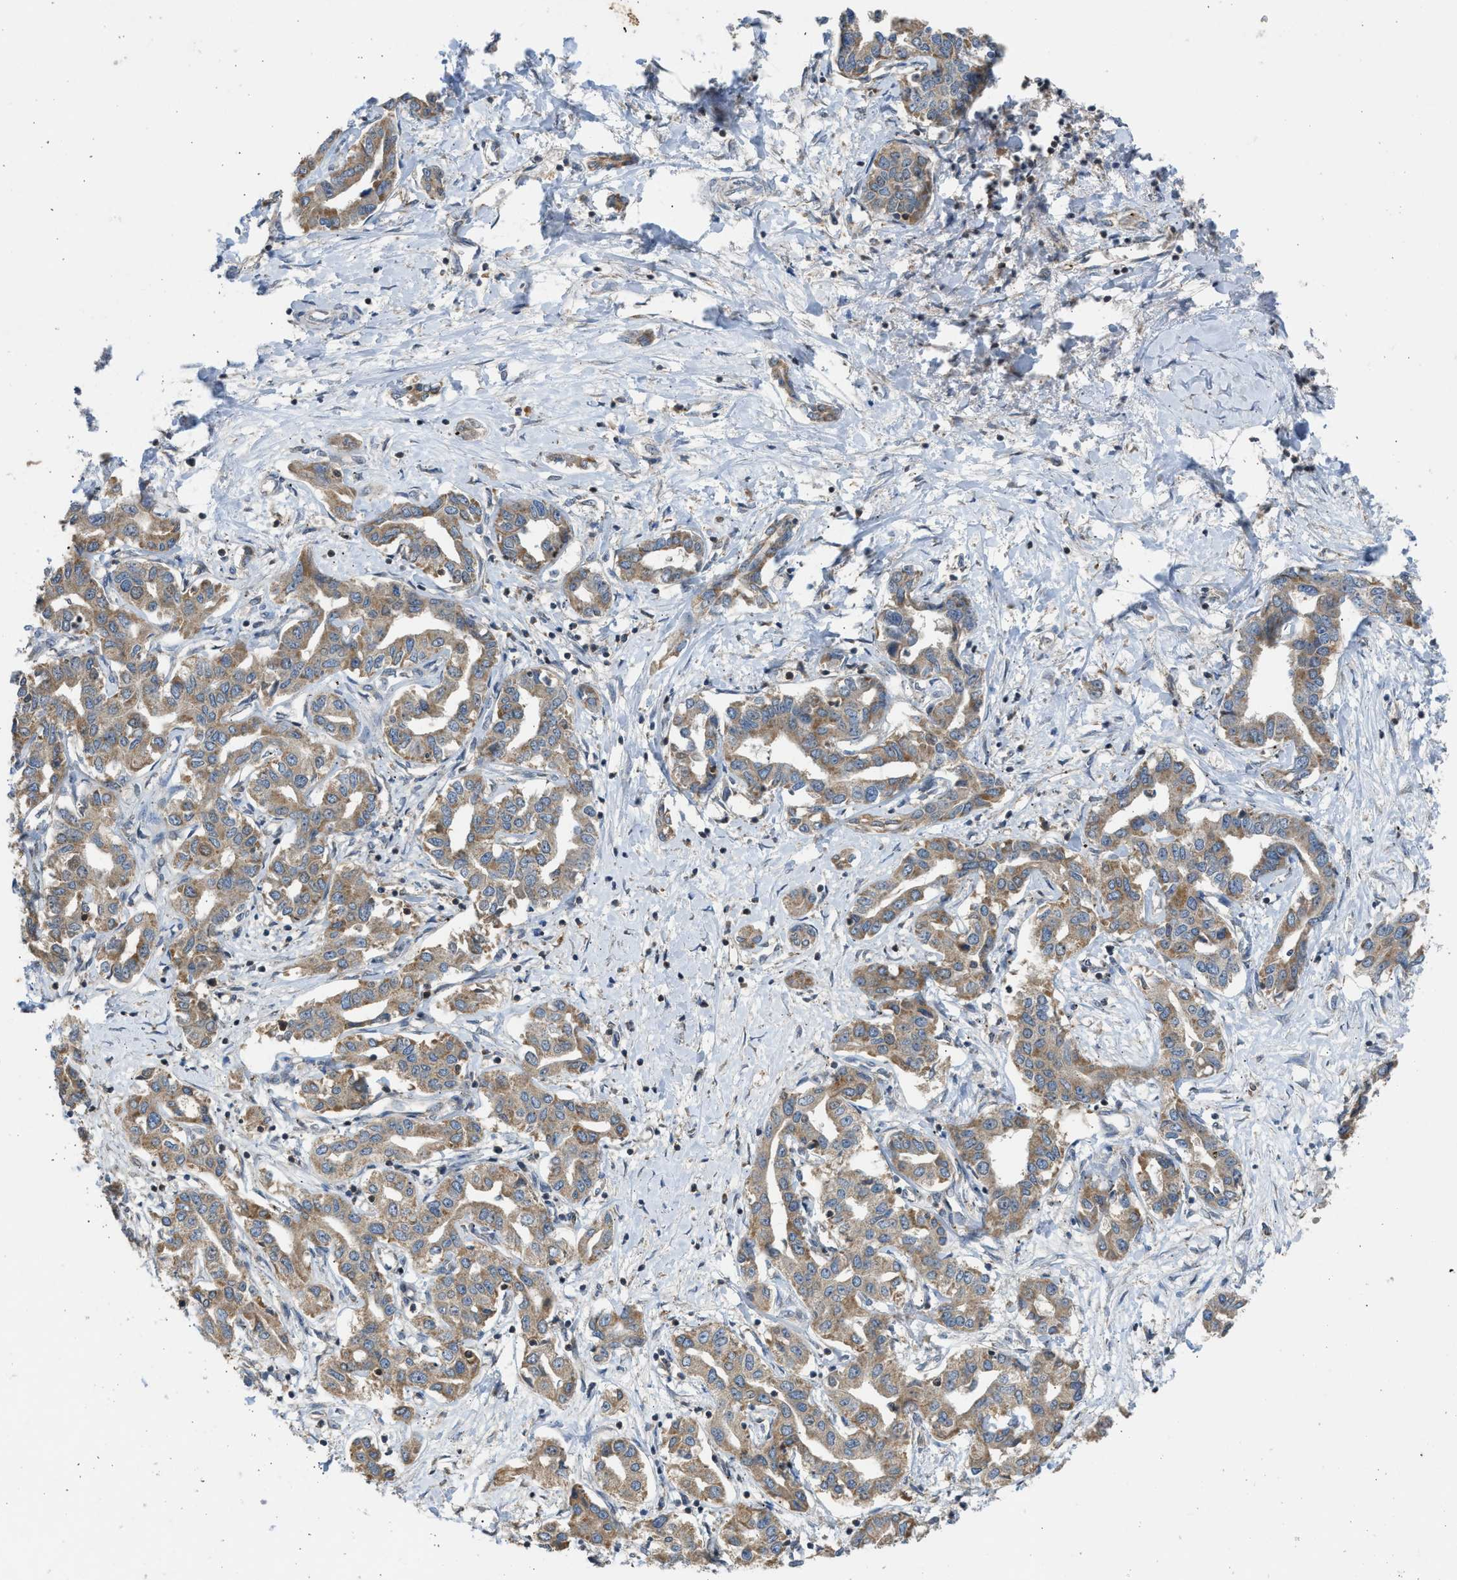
{"staining": {"intensity": "moderate", "quantity": ">75%", "location": "cytoplasmic/membranous"}, "tissue": "liver cancer", "cell_type": "Tumor cells", "image_type": "cancer", "snomed": [{"axis": "morphology", "description": "Cholangiocarcinoma"}, {"axis": "topography", "description": "Liver"}], "caption": "Immunohistochemistry image of human liver cancer stained for a protein (brown), which shows medium levels of moderate cytoplasmic/membranous staining in about >75% of tumor cells.", "gene": "CYP1A1", "patient": {"sex": "male", "age": 59}}